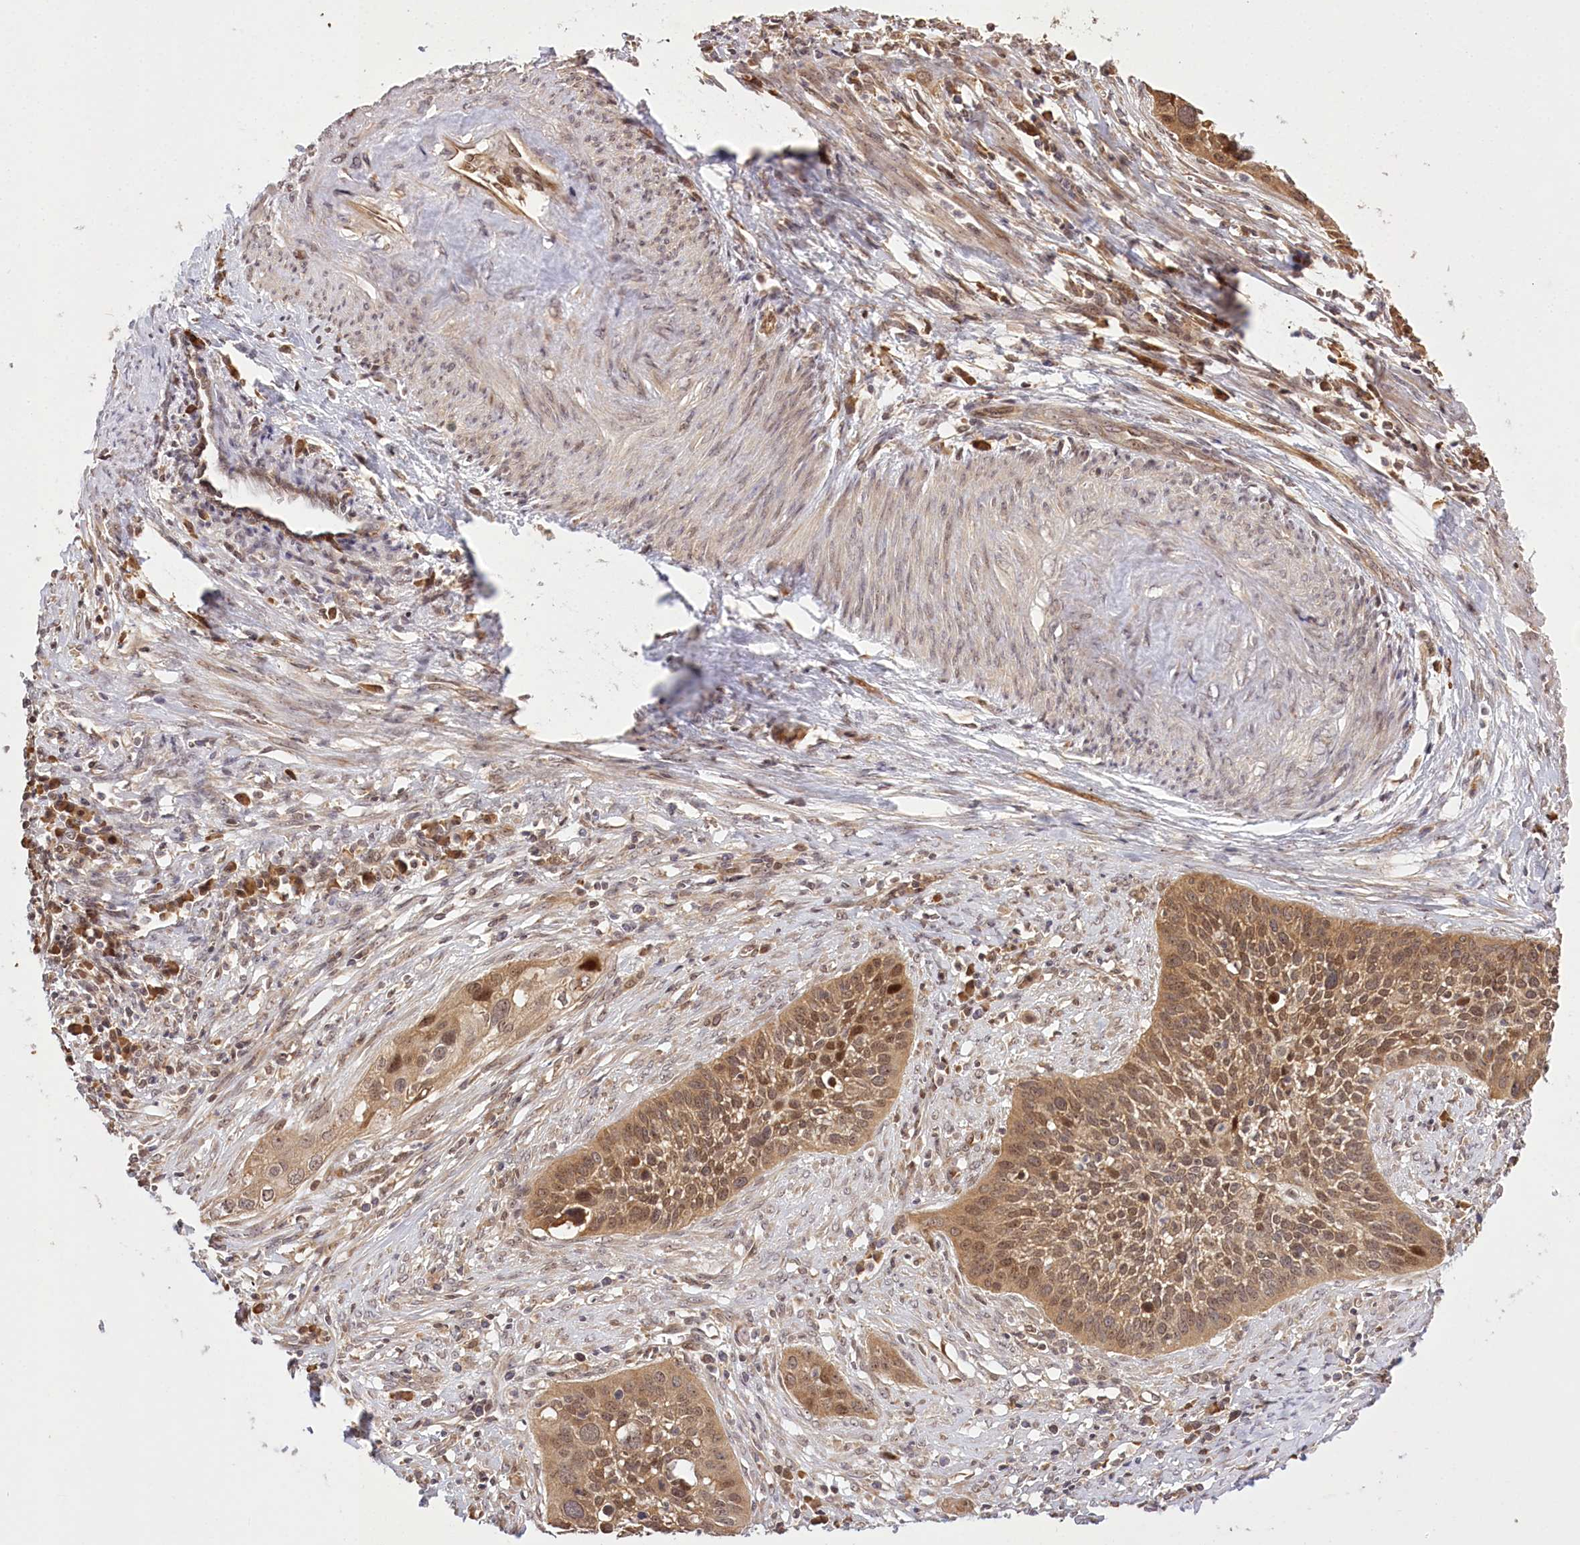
{"staining": {"intensity": "moderate", "quantity": ">75%", "location": "cytoplasmic/membranous,nuclear"}, "tissue": "cervical cancer", "cell_type": "Tumor cells", "image_type": "cancer", "snomed": [{"axis": "morphology", "description": "Squamous cell carcinoma, NOS"}, {"axis": "topography", "description": "Cervix"}], "caption": "This micrograph shows cervical cancer (squamous cell carcinoma) stained with immunohistochemistry (IHC) to label a protein in brown. The cytoplasmic/membranous and nuclear of tumor cells show moderate positivity for the protein. Nuclei are counter-stained blue.", "gene": "SERGEF", "patient": {"sex": "female", "age": 34}}